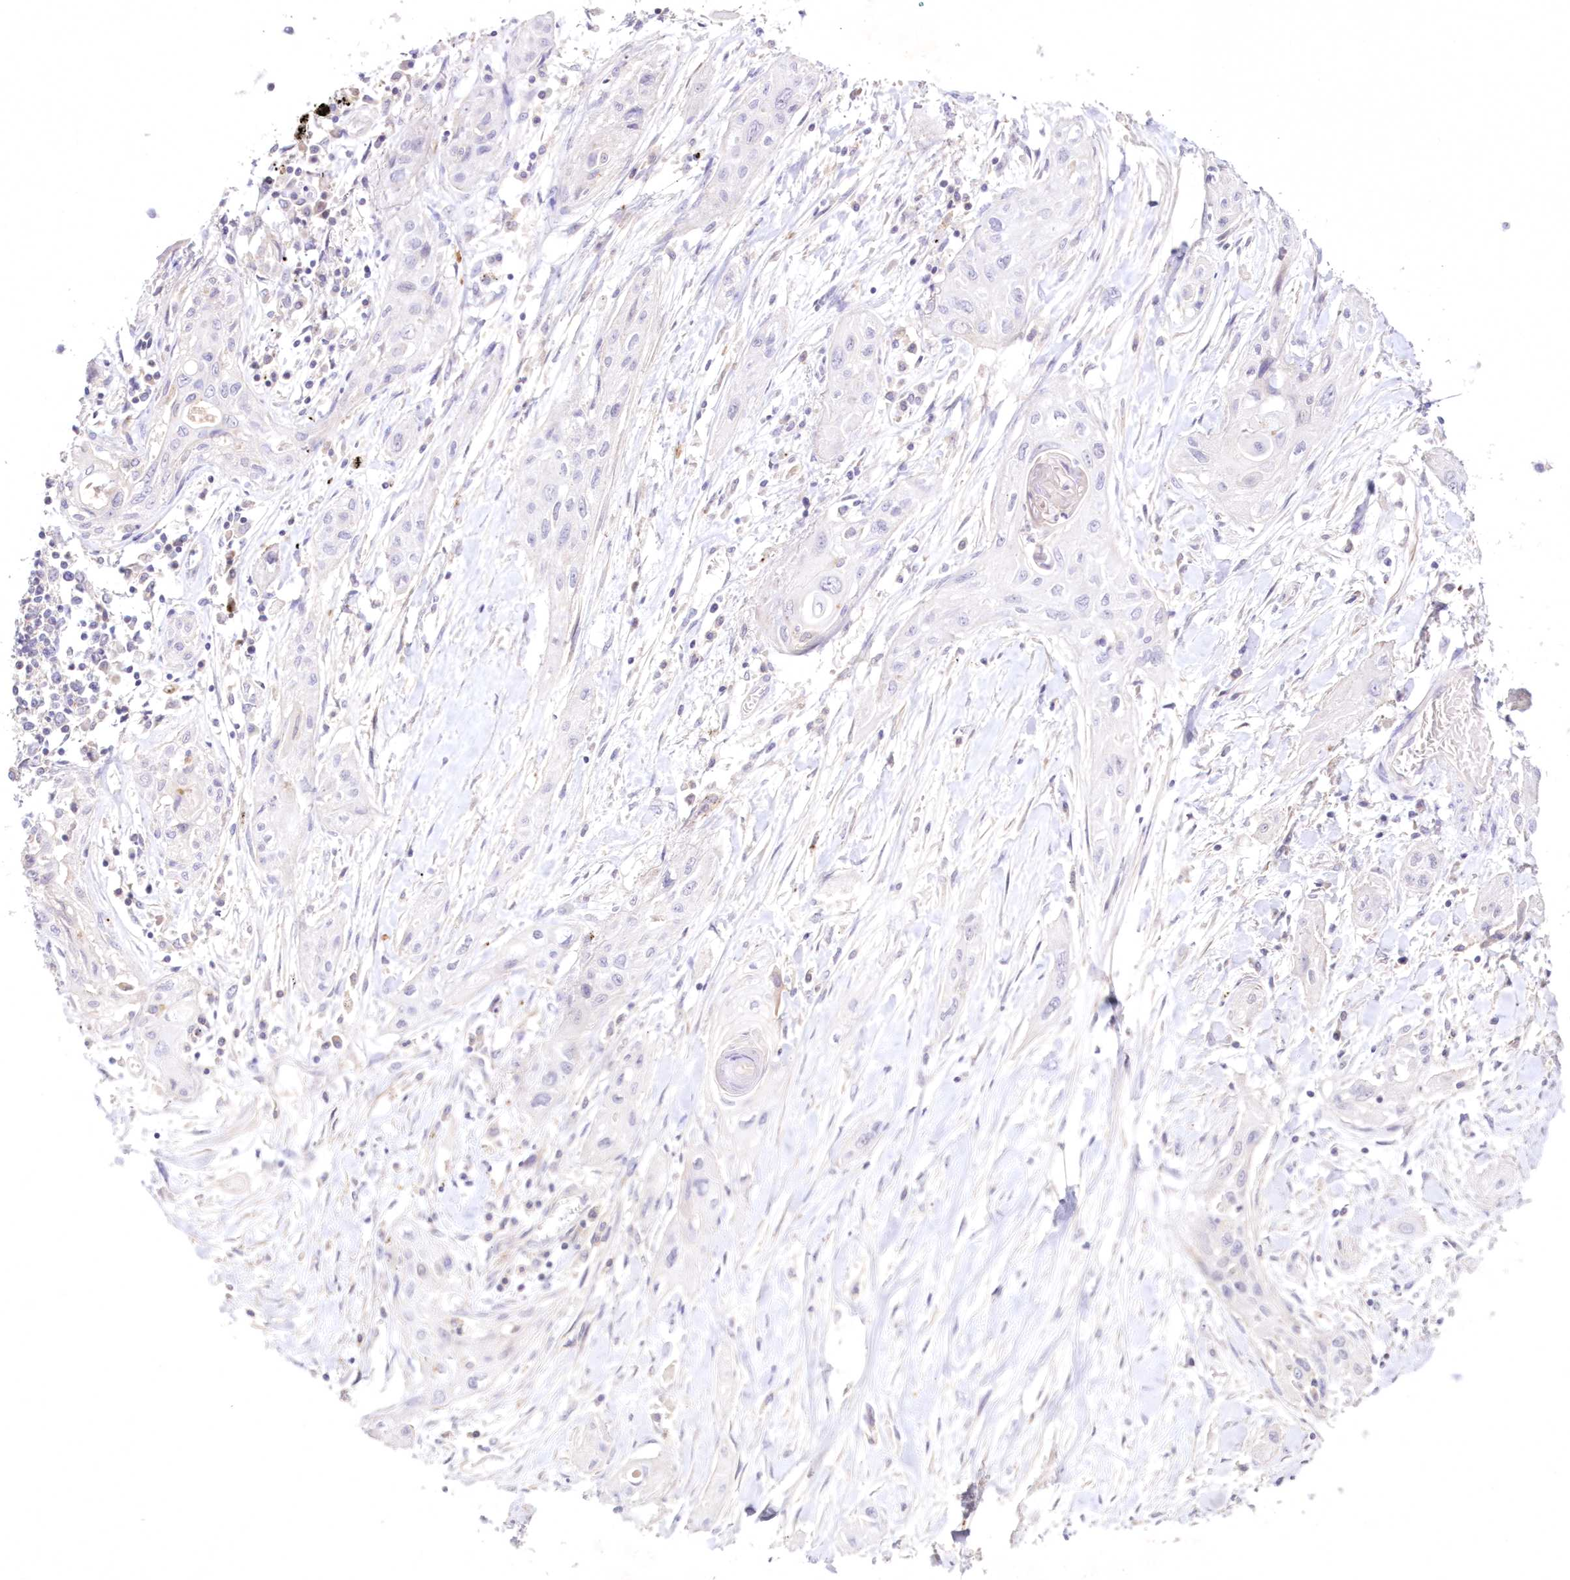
{"staining": {"intensity": "negative", "quantity": "none", "location": "none"}, "tissue": "lung cancer", "cell_type": "Tumor cells", "image_type": "cancer", "snomed": [{"axis": "morphology", "description": "Squamous cell carcinoma, NOS"}, {"axis": "topography", "description": "Lung"}], "caption": "Immunohistochemistry (IHC) of human lung cancer displays no positivity in tumor cells. Brightfield microscopy of immunohistochemistry stained with DAB (brown) and hematoxylin (blue), captured at high magnification.", "gene": "NEU4", "patient": {"sex": "female", "age": 47}}